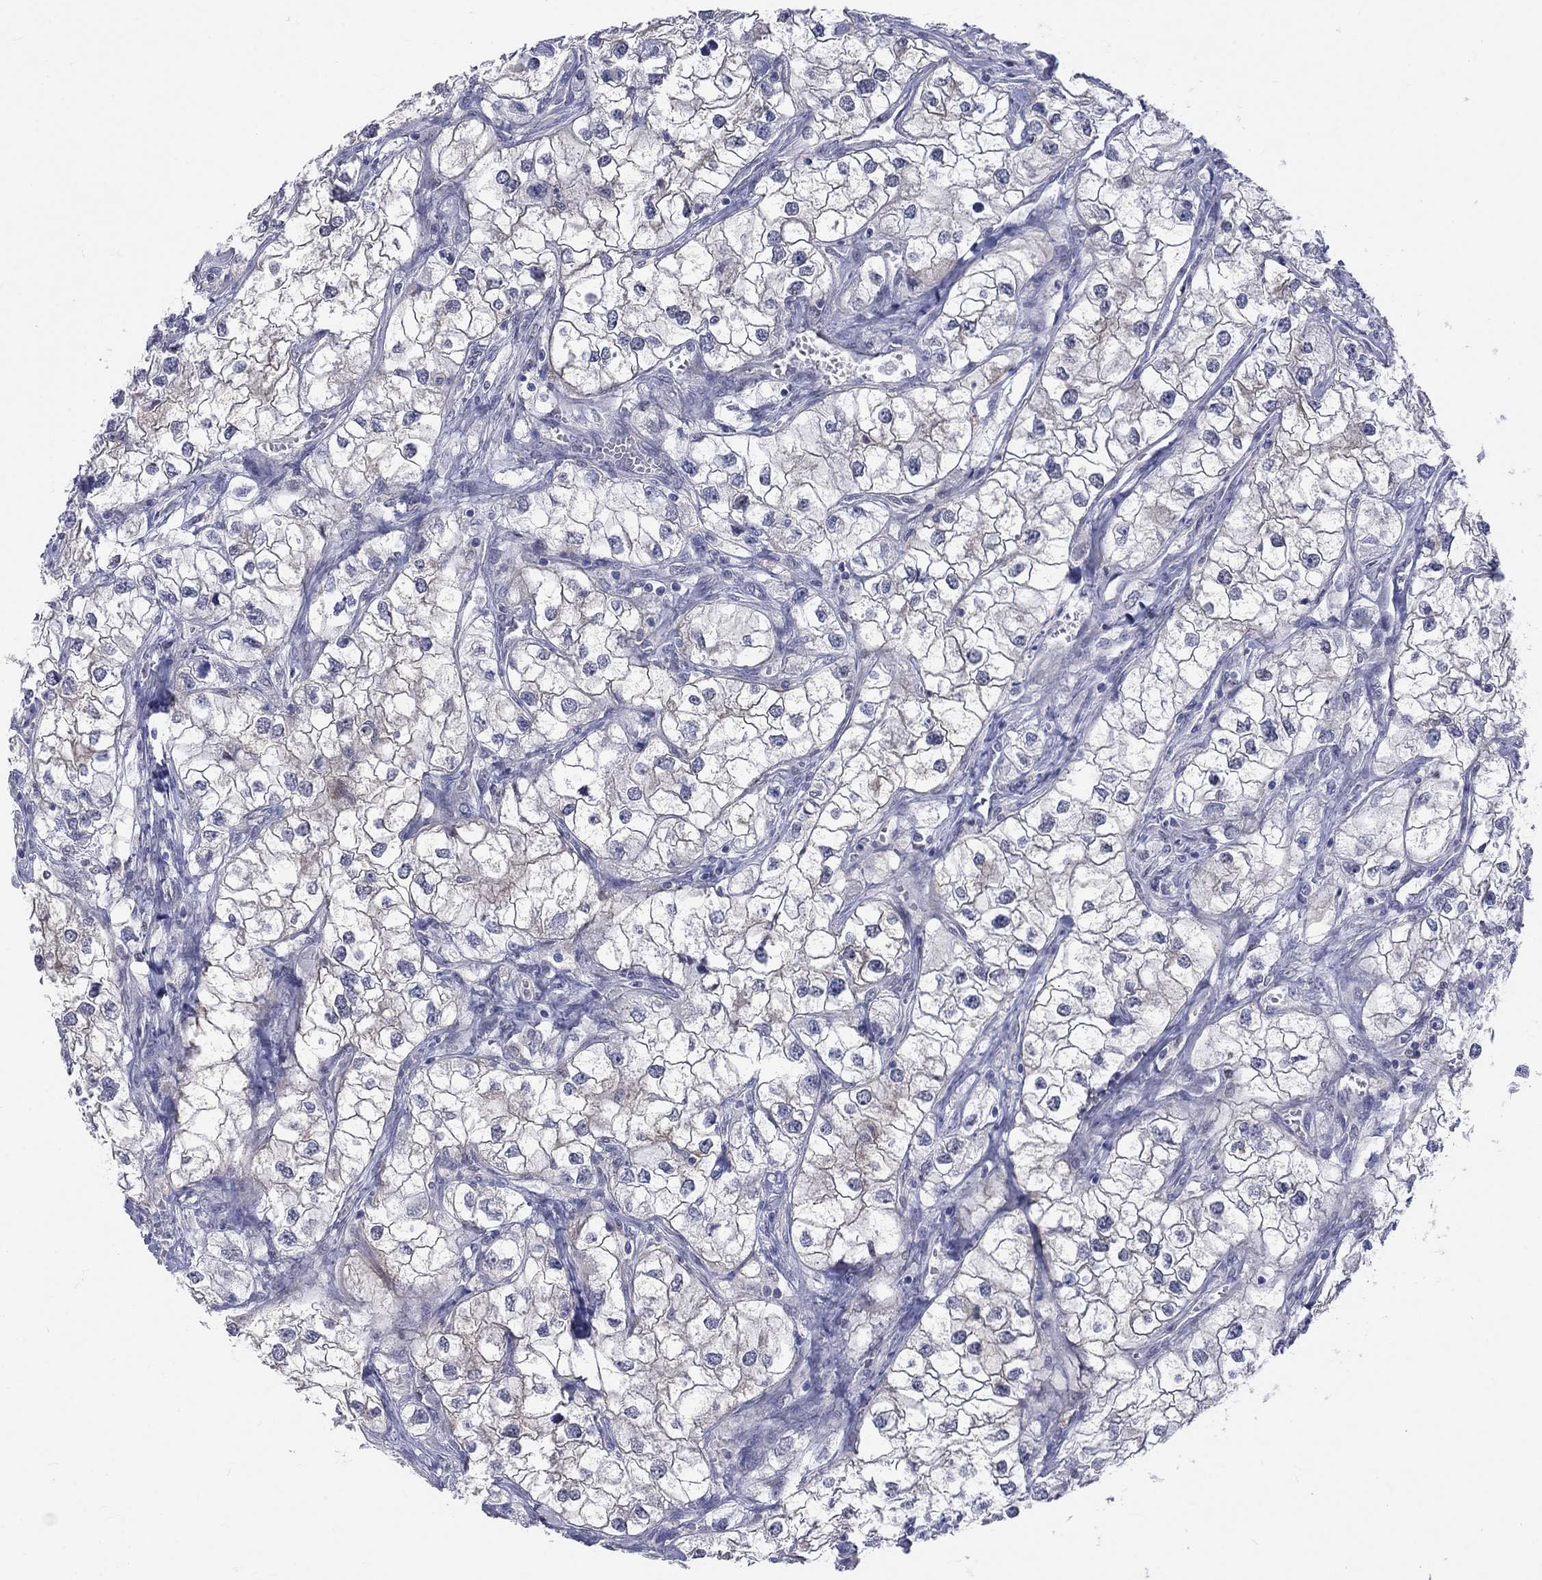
{"staining": {"intensity": "negative", "quantity": "none", "location": "none"}, "tissue": "renal cancer", "cell_type": "Tumor cells", "image_type": "cancer", "snomed": [{"axis": "morphology", "description": "Adenocarcinoma, NOS"}, {"axis": "topography", "description": "Kidney"}], "caption": "Photomicrograph shows no significant protein expression in tumor cells of renal cancer.", "gene": "EGFLAM", "patient": {"sex": "male", "age": 59}}